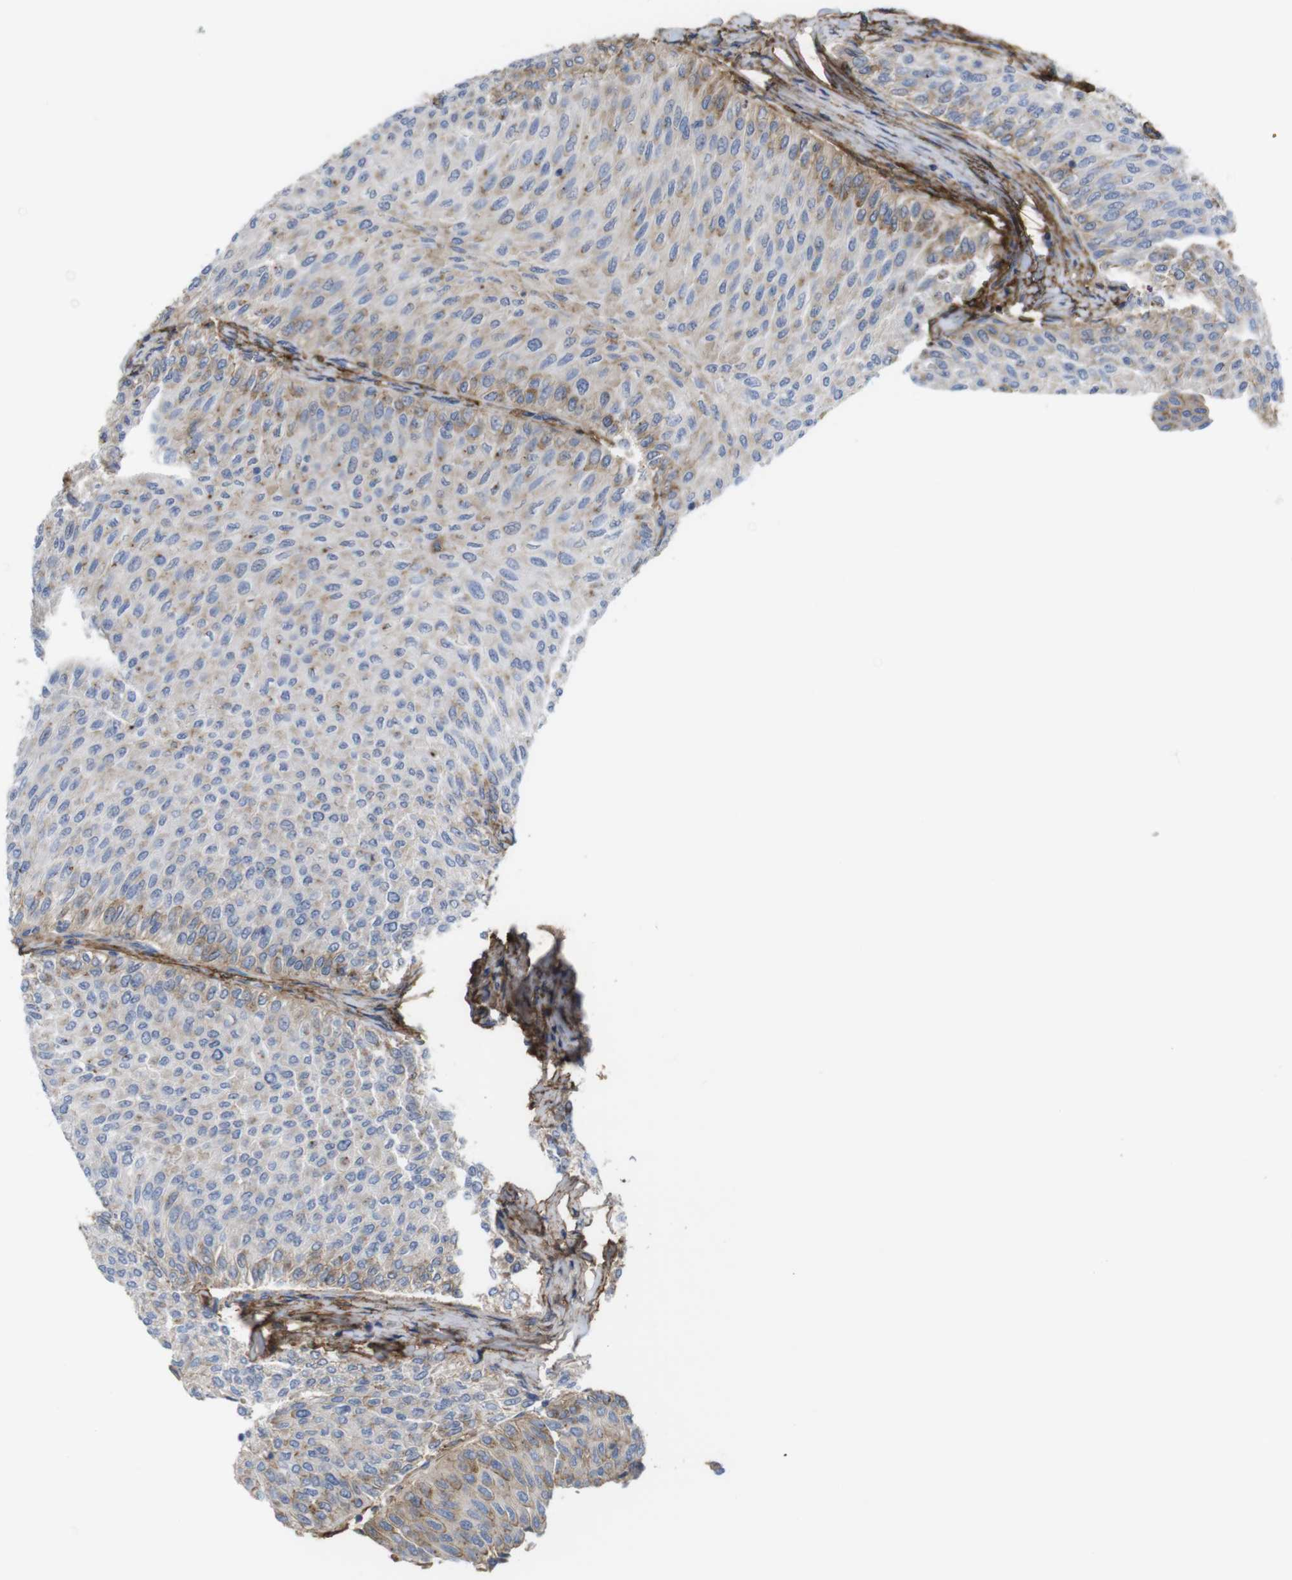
{"staining": {"intensity": "weak", "quantity": "<25%", "location": "cytoplasmic/membranous"}, "tissue": "urothelial cancer", "cell_type": "Tumor cells", "image_type": "cancer", "snomed": [{"axis": "morphology", "description": "Urothelial carcinoma, Low grade"}, {"axis": "topography", "description": "Urinary bladder"}], "caption": "Tumor cells are negative for protein expression in human urothelial cancer.", "gene": "CYBRD1", "patient": {"sex": "male", "age": 78}}